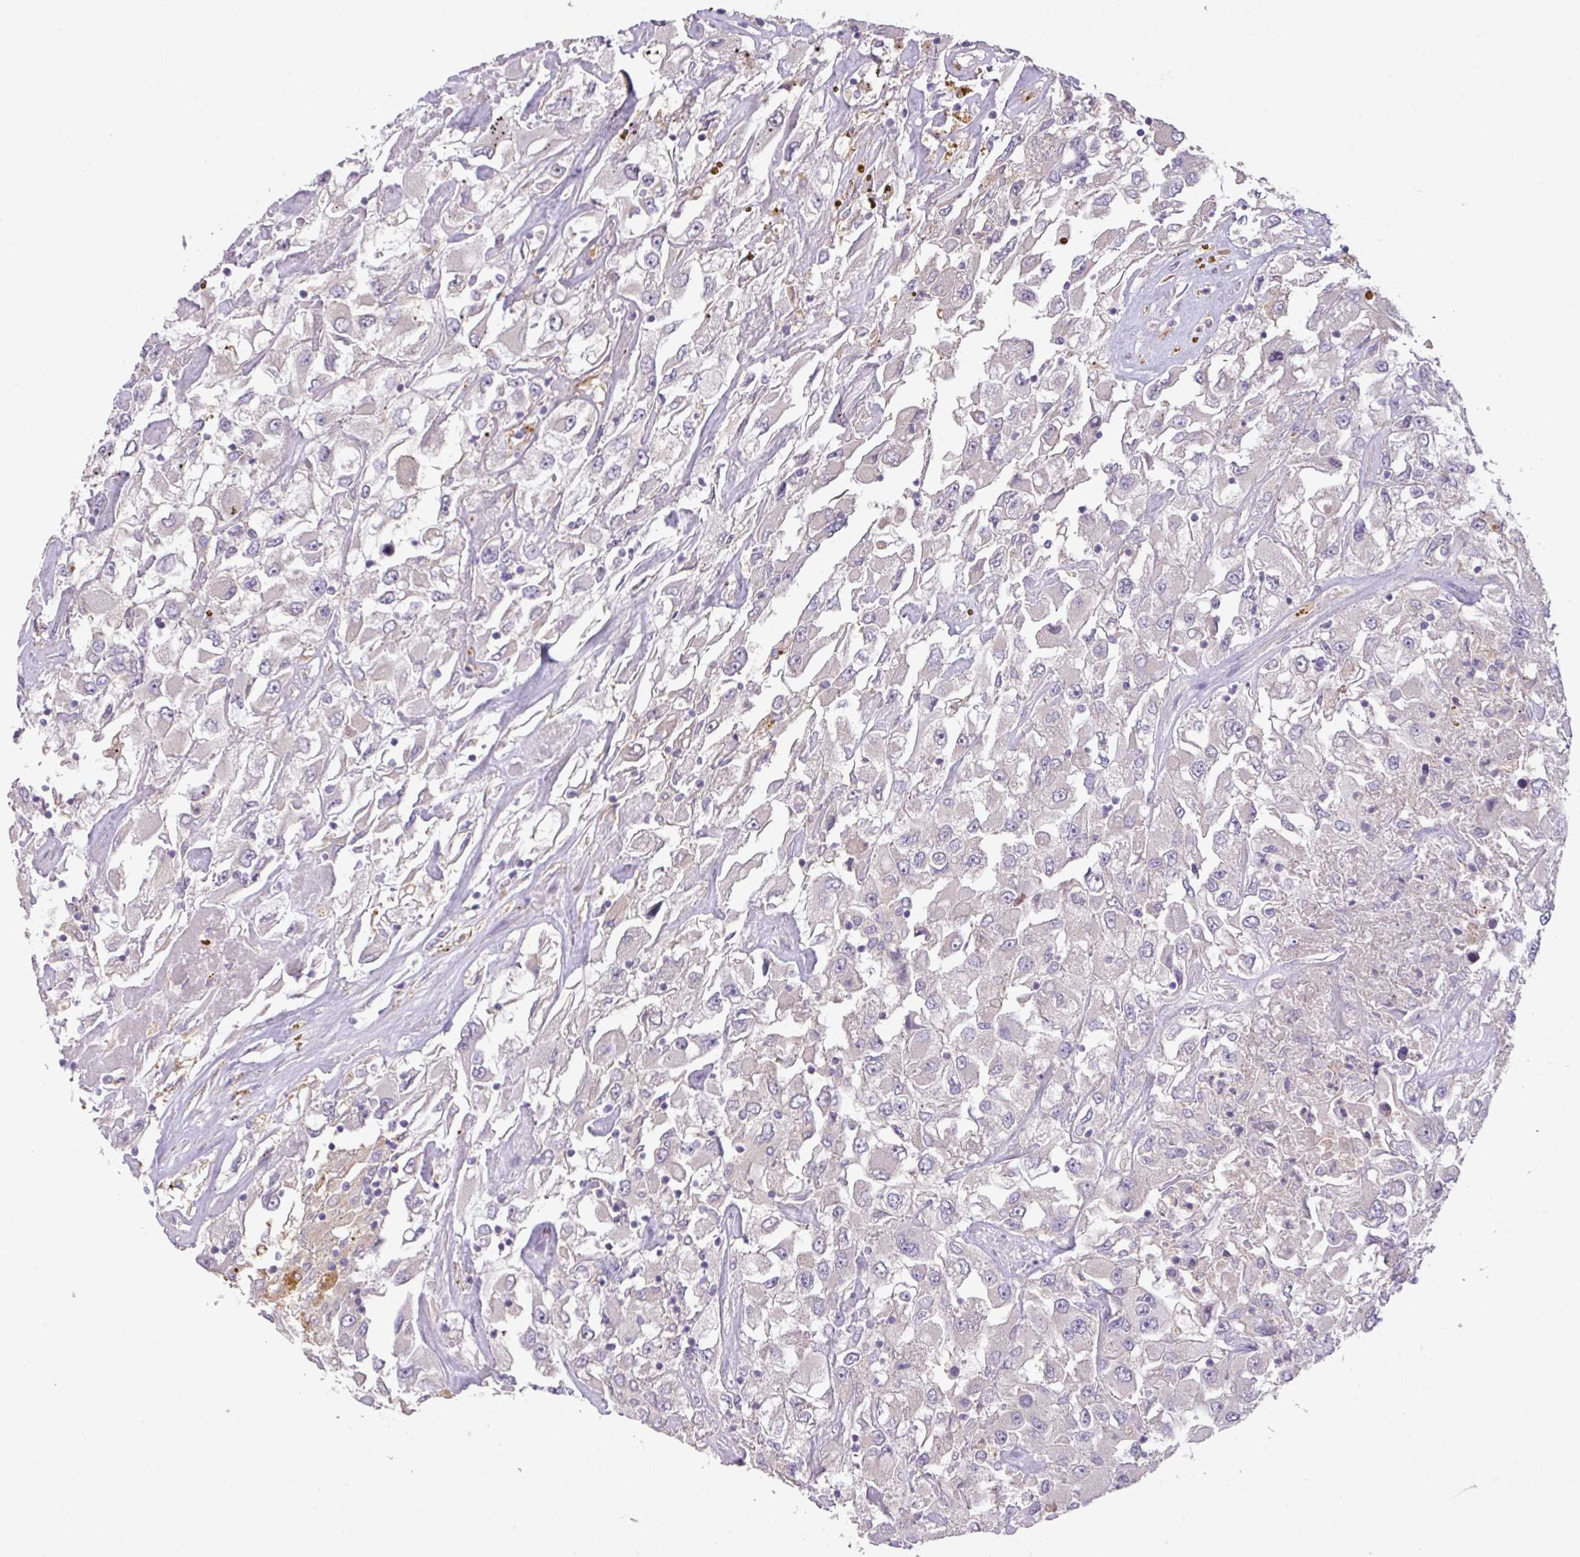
{"staining": {"intensity": "negative", "quantity": "none", "location": "none"}, "tissue": "renal cancer", "cell_type": "Tumor cells", "image_type": "cancer", "snomed": [{"axis": "morphology", "description": "Adenocarcinoma, NOS"}, {"axis": "topography", "description": "Kidney"}], "caption": "Immunohistochemistry (IHC) histopathology image of human renal cancer stained for a protein (brown), which exhibits no positivity in tumor cells.", "gene": "PRADC1", "patient": {"sex": "female", "age": 52}}